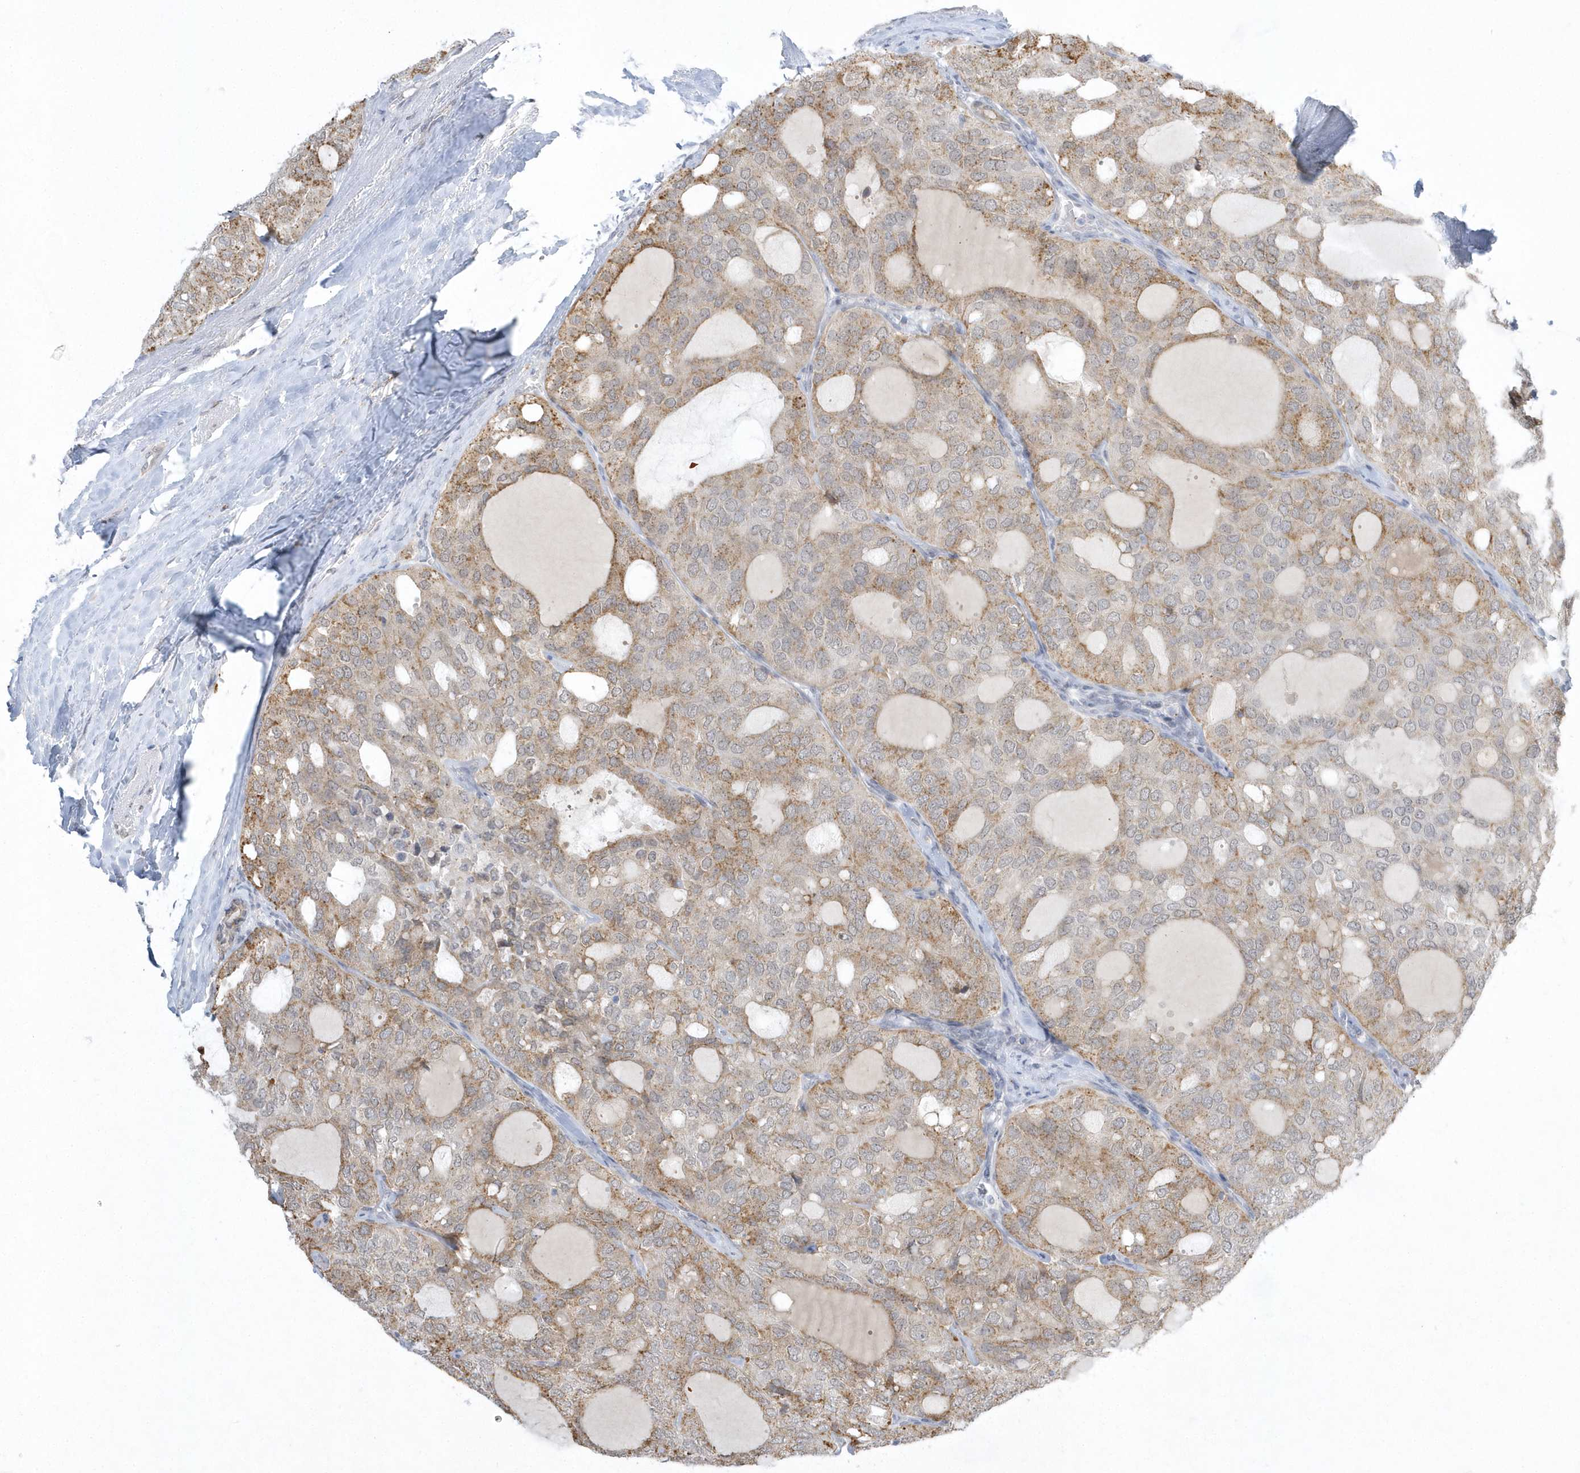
{"staining": {"intensity": "moderate", "quantity": ">75%", "location": "cytoplasmic/membranous"}, "tissue": "thyroid cancer", "cell_type": "Tumor cells", "image_type": "cancer", "snomed": [{"axis": "morphology", "description": "Follicular adenoma carcinoma, NOS"}, {"axis": "topography", "description": "Thyroid gland"}], "caption": "Protein analysis of thyroid cancer tissue exhibits moderate cytoplasmic/membranous positivity in about >75% of tumor cells. The protein of interest is stained brown, and the nuclei are stained in blue (DAB (3,3'-diaminobenzidine) IHC with brightfield microscopy, high magnification).", "gene": "ZC3H12D", "patient": {"sex": "male", "age": 75}}